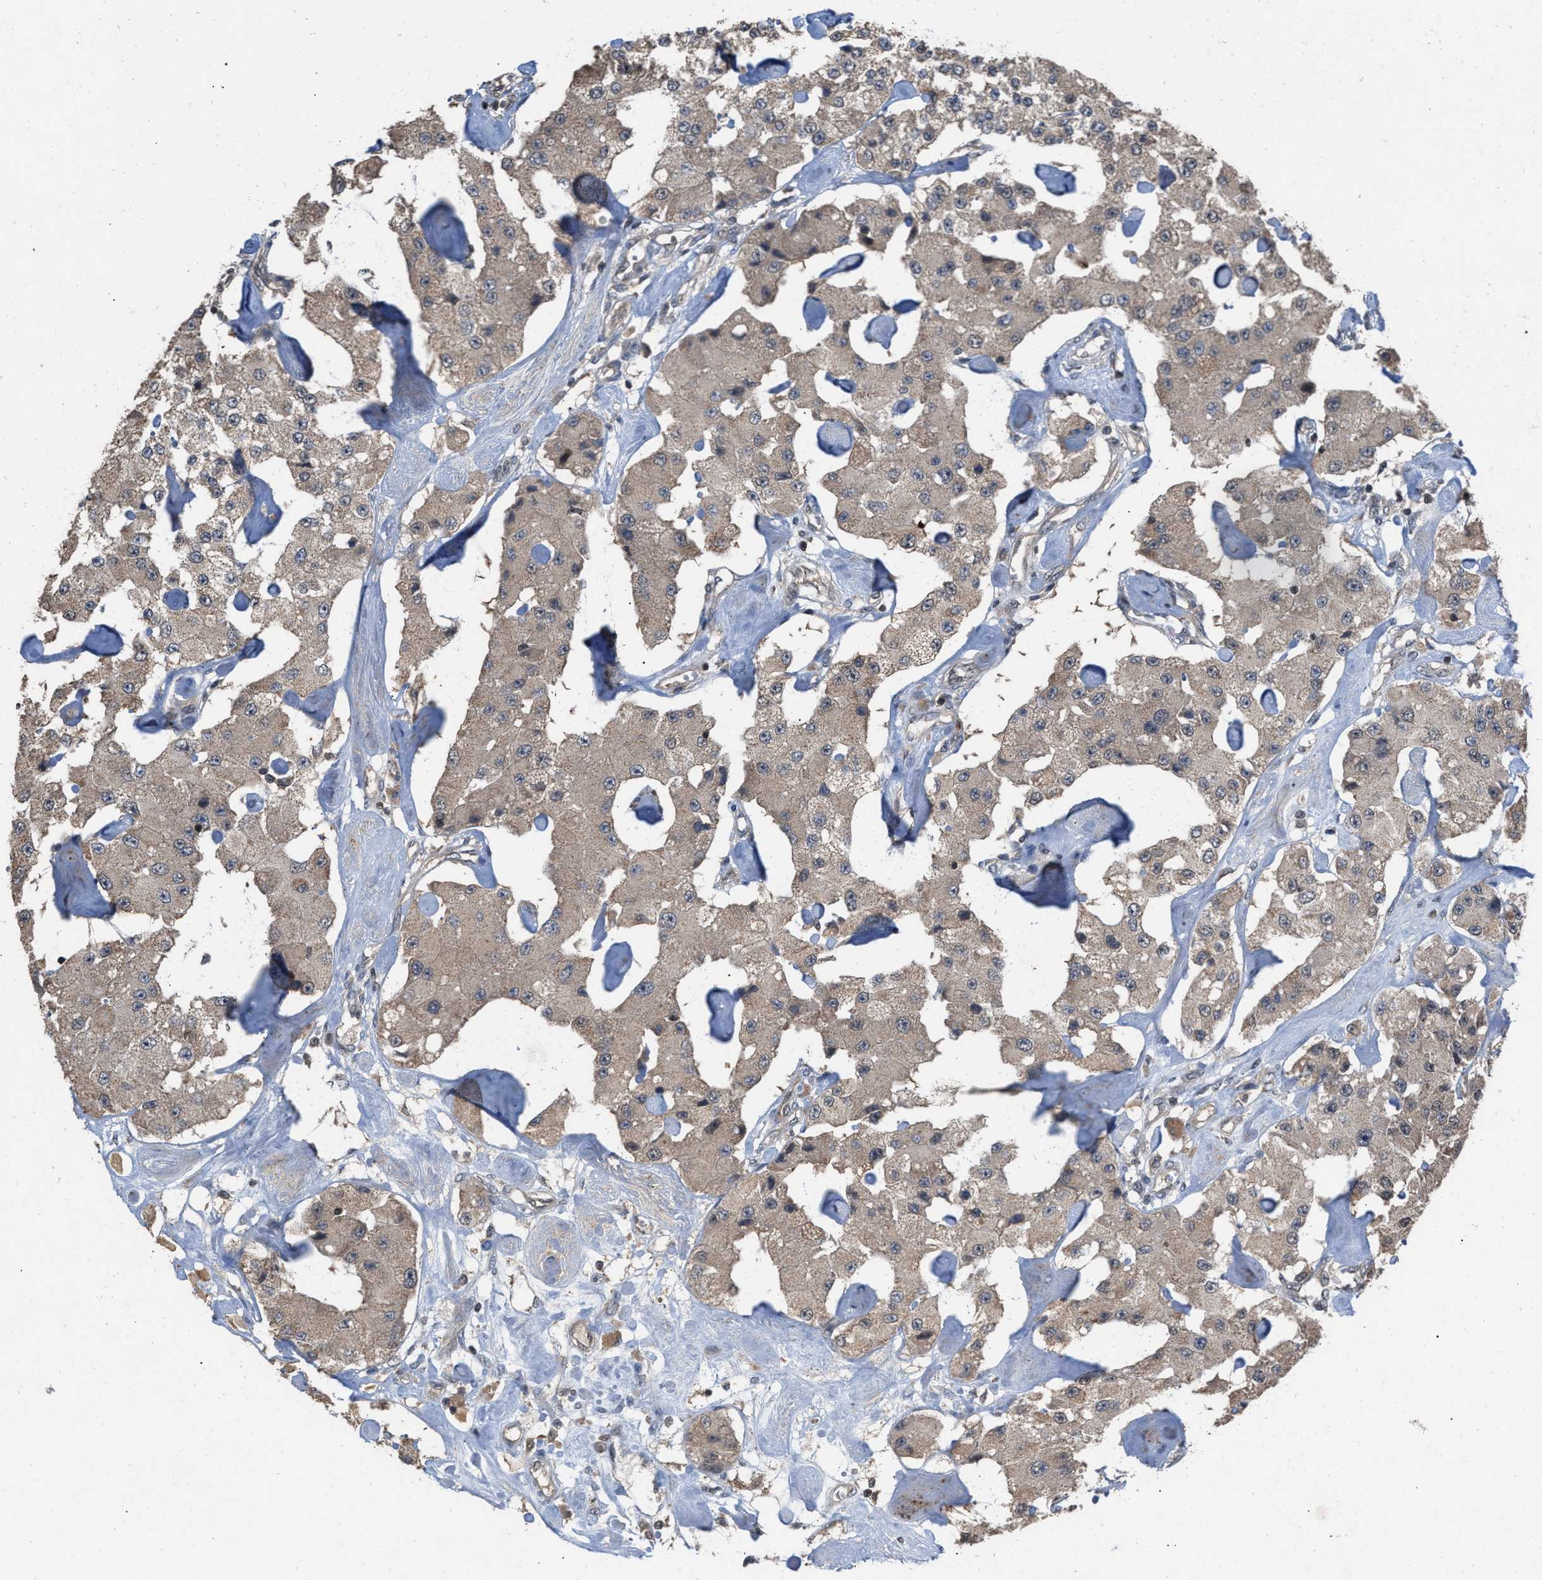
{"staining": {"intensity": "weak", "quantity": ">75%", "location": "cytoplasmic/membranous"}, "tissue": "carcinoid", "cell_type": "Tumor cells", "image_type": "cancer", "snomed": [{"axis": "morphology", "description": "Carcinoid, malignant, NOS"}, {"axis": "topography", "description": "Pancreas"}], "caption": "Immunohistochemistry image of neoplastic tissue: carcinoid stained using IHC reveals low levels of weak protein expression localized specifically in the cytoplasmic/membranous of tumor cells, appearing as a cytoplasmic/membranous brown color.", "gene": "C9orf78", "patient": {"sex": "male", "age": 41}}